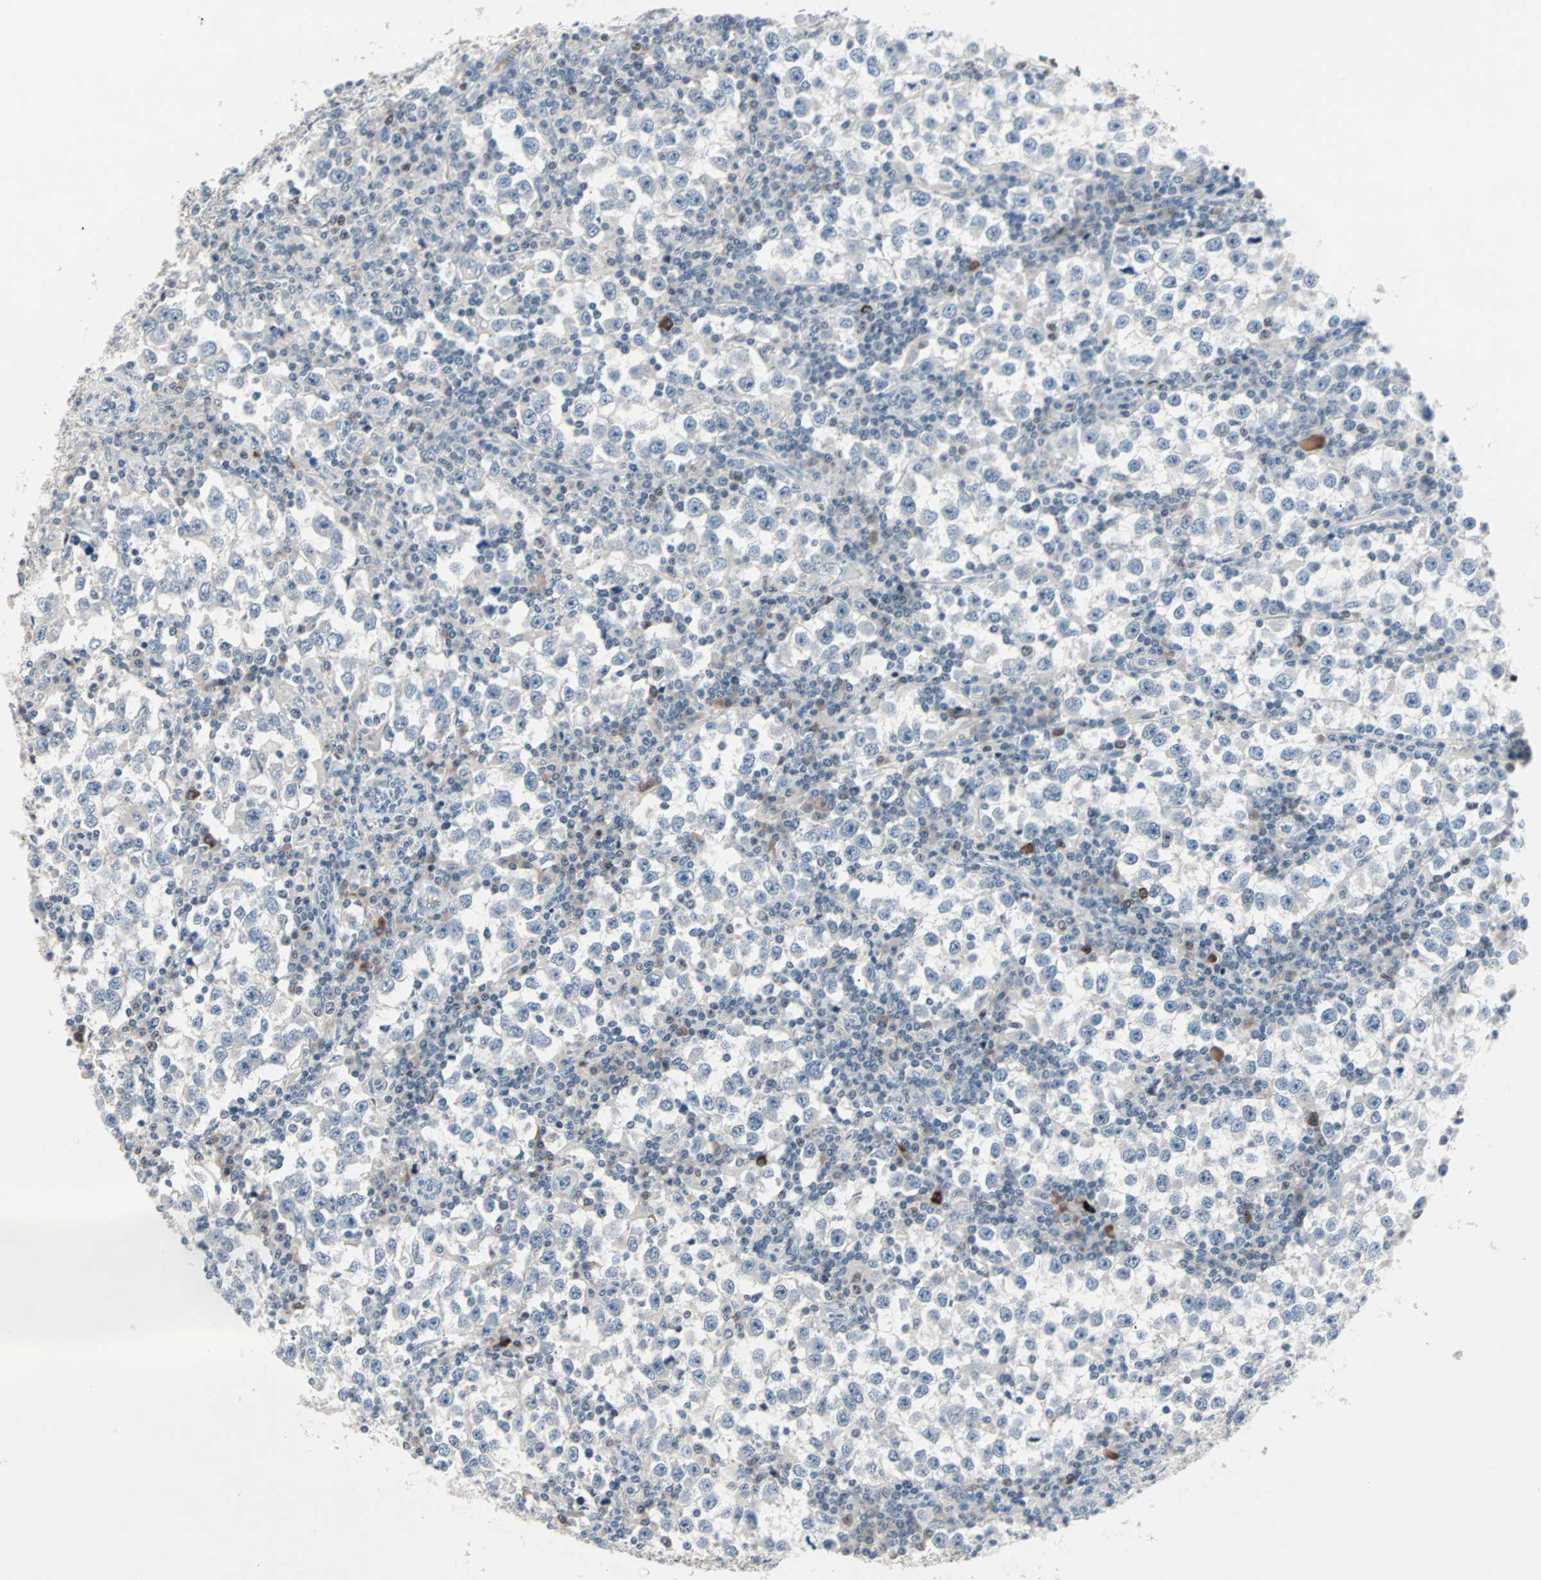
{"staining": {"intensity": "strong", "quantity": "<25%", "location": "nuclear"}, "tissue": "testis cancer", "cell_type": "Tumor cells", "image_type": "cancer", "snomed": [{"axis": "morphology", "description": "Seminoma, NOS"}, {"axis": "topography", "description": "Testis"}], "caption": "Approximately <25% of tumor cells in human testis cancer reveal strong nuclear protein expression as visualized by brown immunohistochemical staining.", "gene": "CCNE2", "patient": {"sex": "male", "age": 65}}